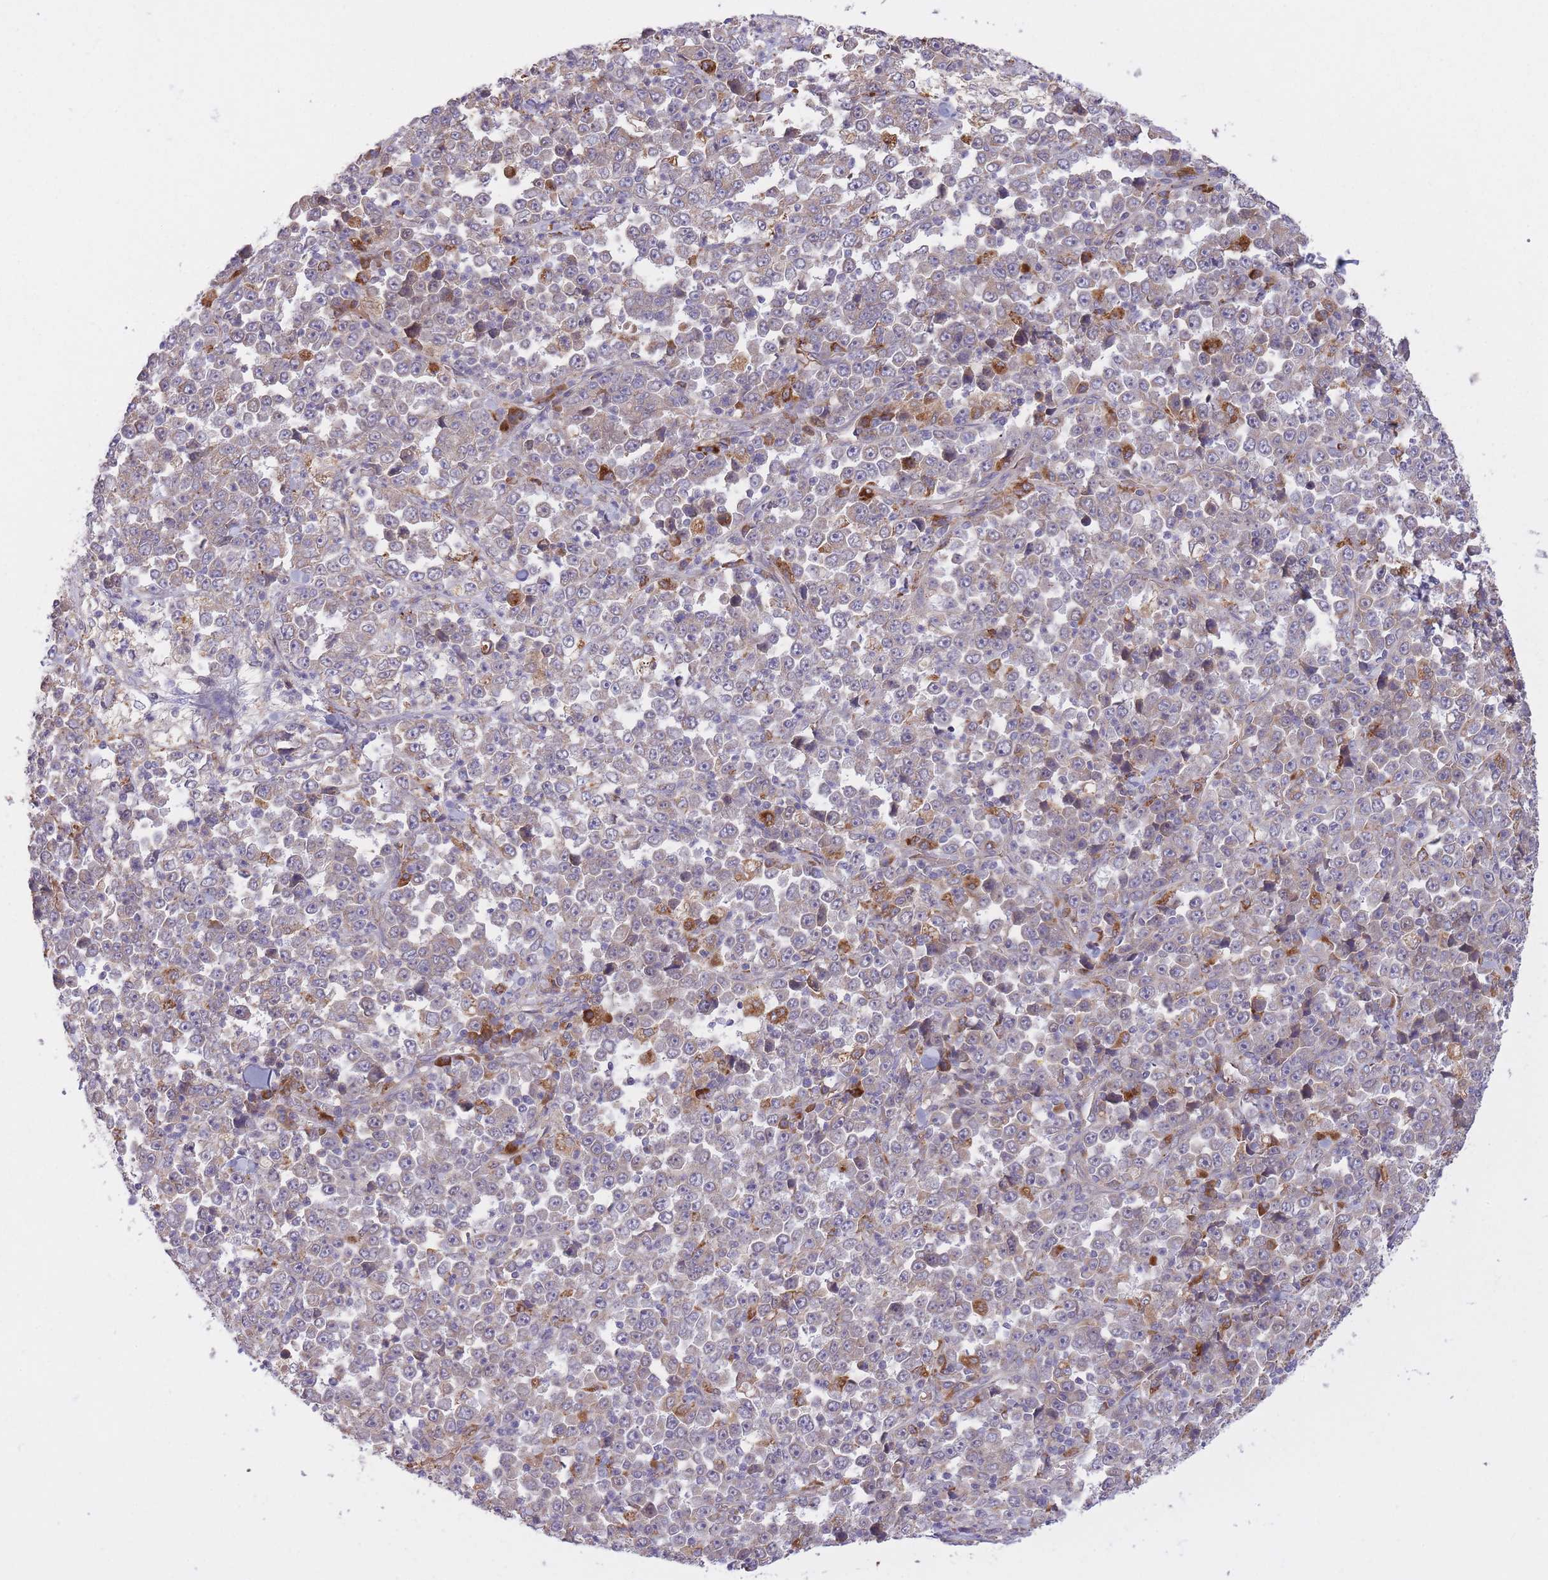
{"staining": {"intensity": "weak", "quantity": "<25%", "location": "cytoplasmic/membranous"}, "tissue": "stomach cancer", "cell_type": "Tumor cells", "image_type": "cancer", "snomed": [{"axis": "morphology", "description": "Normal tissue, NOS"}, {"axis": "morphology", "description": "Adenocarcinoma, NOS"}, {"axis": "topography", "description": "Stomach, upper"}, {"axis": "topography", "description": "Stomach"}], "caption": "This is an IHC histopathology image of human adenocarcinoma (stomach). There is no positivity in tumor cells.", "gene": "POLR3F", "patient": {"sex": "male", "age": 59}}